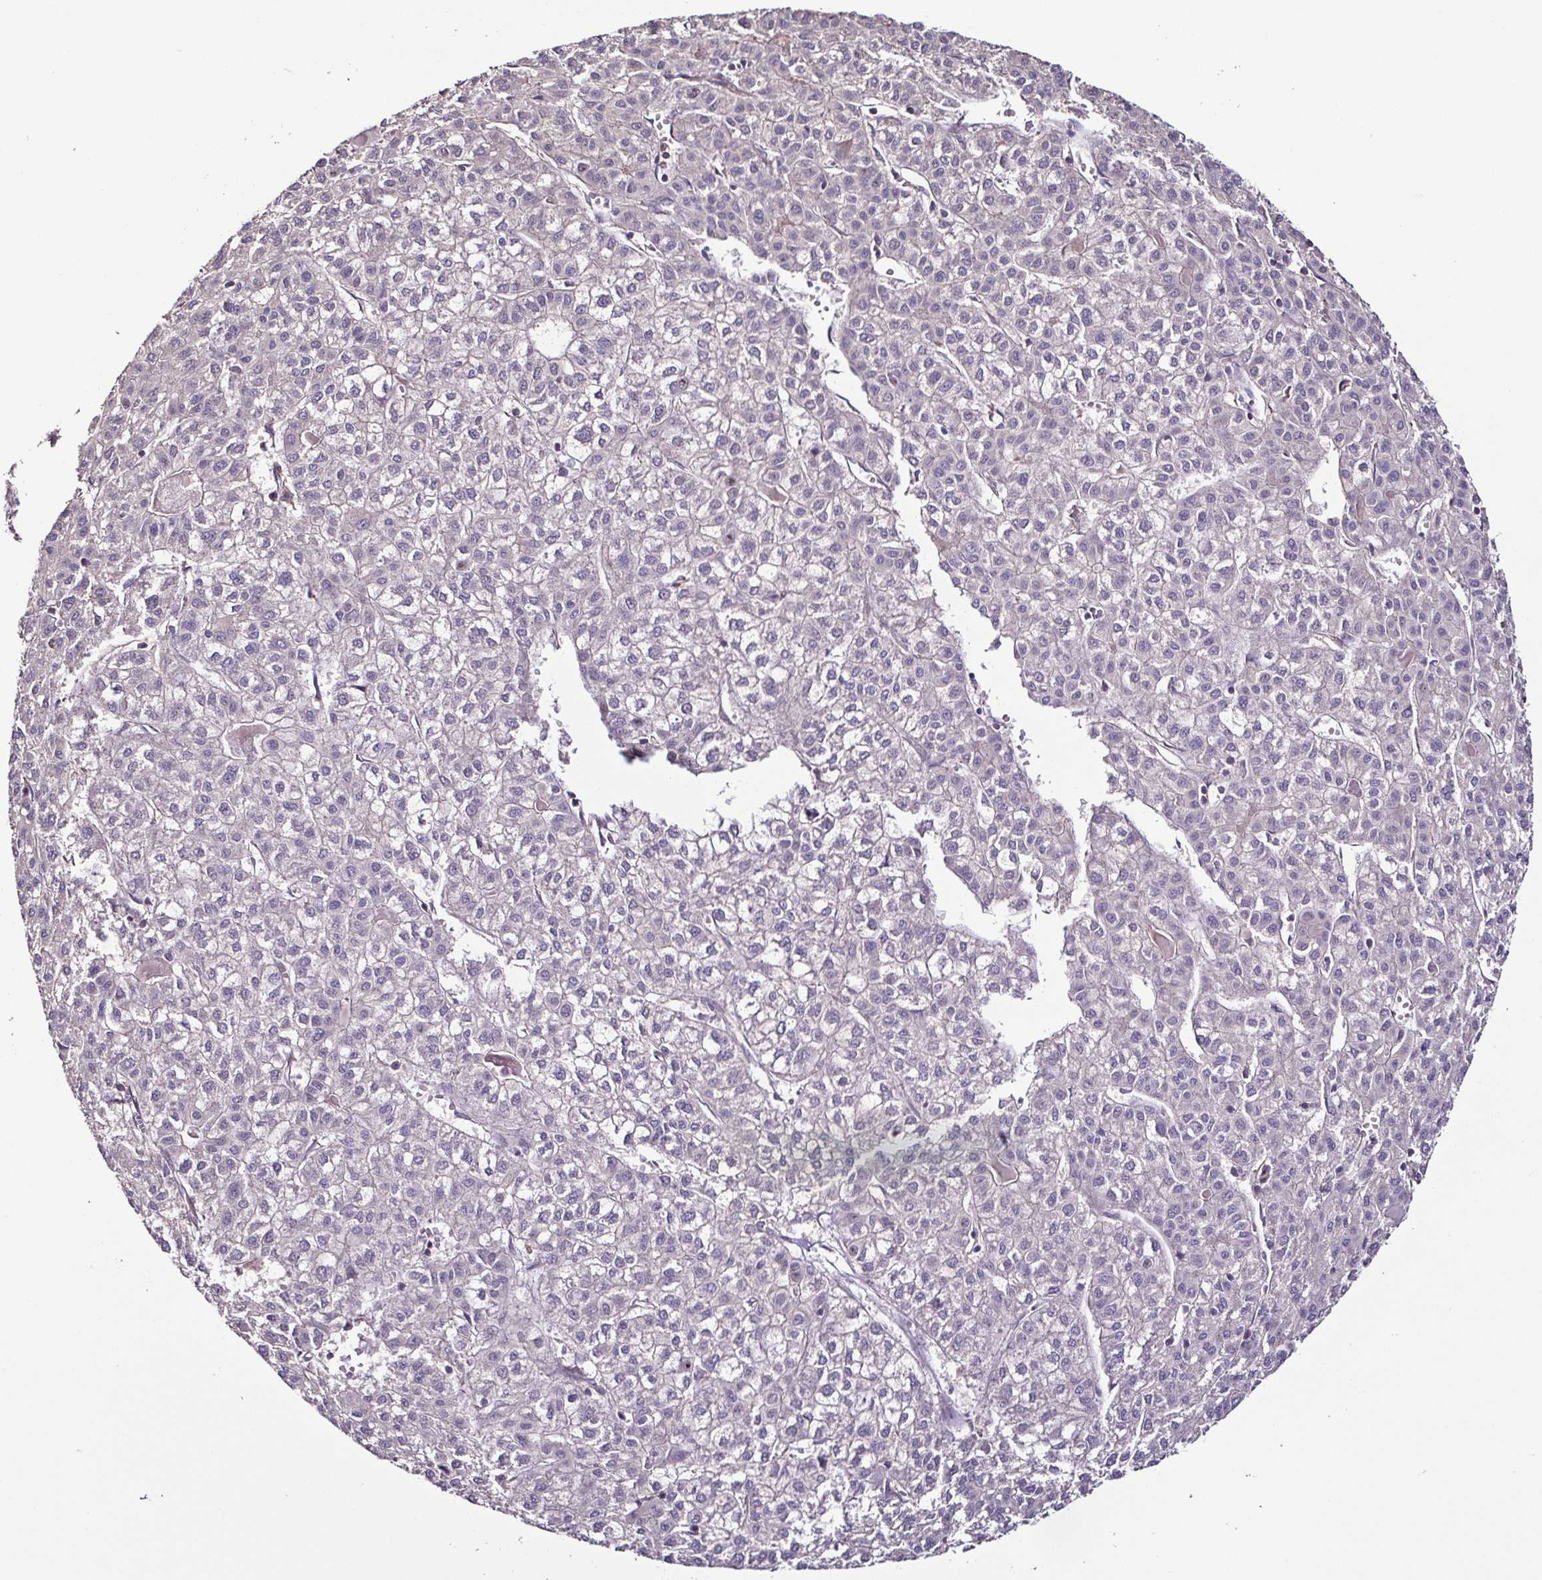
{"staining": {"intensity": "negative", "quantity": "none", "location": "none"}, "tissue": "liver cancer", "cell_type": "Tumor cells", "image_type": "cancer", "snomed": [{"axis": "morphology", "description": "Carcinoma, Hepatocellular, NOS"}, {"axis": "topography", "description": "Liver"}], "caption": "Hepatocellular carcinoma (liver) was stained to show a protein in brown. There is no significant expression in tumor cells.", "gene": "LMOD2", "patient": {"sex": "female", "age": 43}}